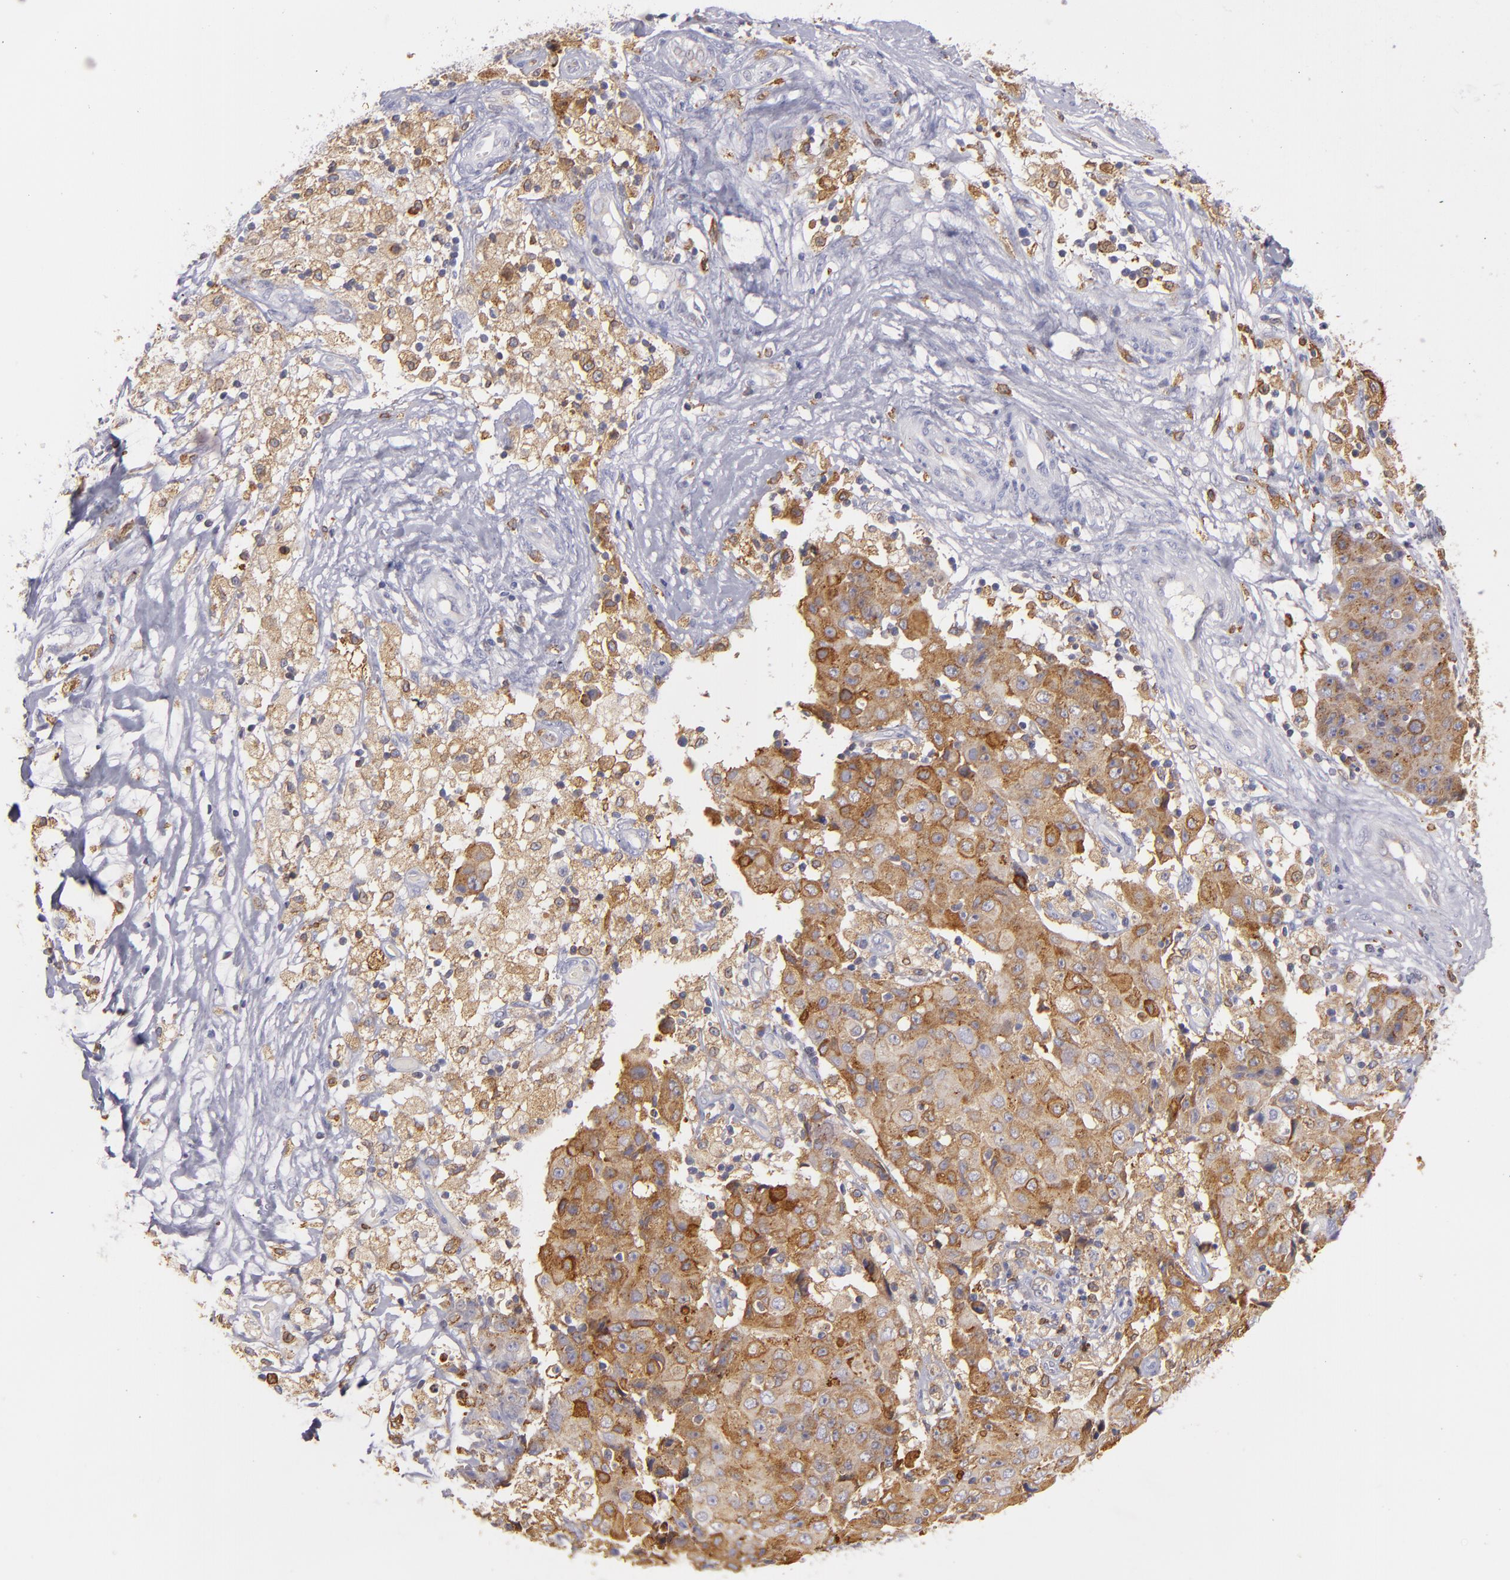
{"staining": {"intensity": "moderate", "quantity": ">75%", "location": "cytoplasmic/membranous"}, "tissue": "ovarian cancer", "cell_type": "Tumor cells", "image_type": "cancer", "snomed": [{"axis": "morphology", "description": "Carcinoma, endometroid"}, {"axis": "topography", "description": "Ovary"}], "caption": "Protein expression analysis of ovarian cancer displays moderate cytoplasmic/membranous positivity in approximately >75% of tumor cells. The staining was performed using DAB to visualize the protein expression in brown, while the nuclei were stained in blue with hematoxylin (Magnification: 20x).", "gene": "CD74", "patient": {"sex": "female", "age": 42}}